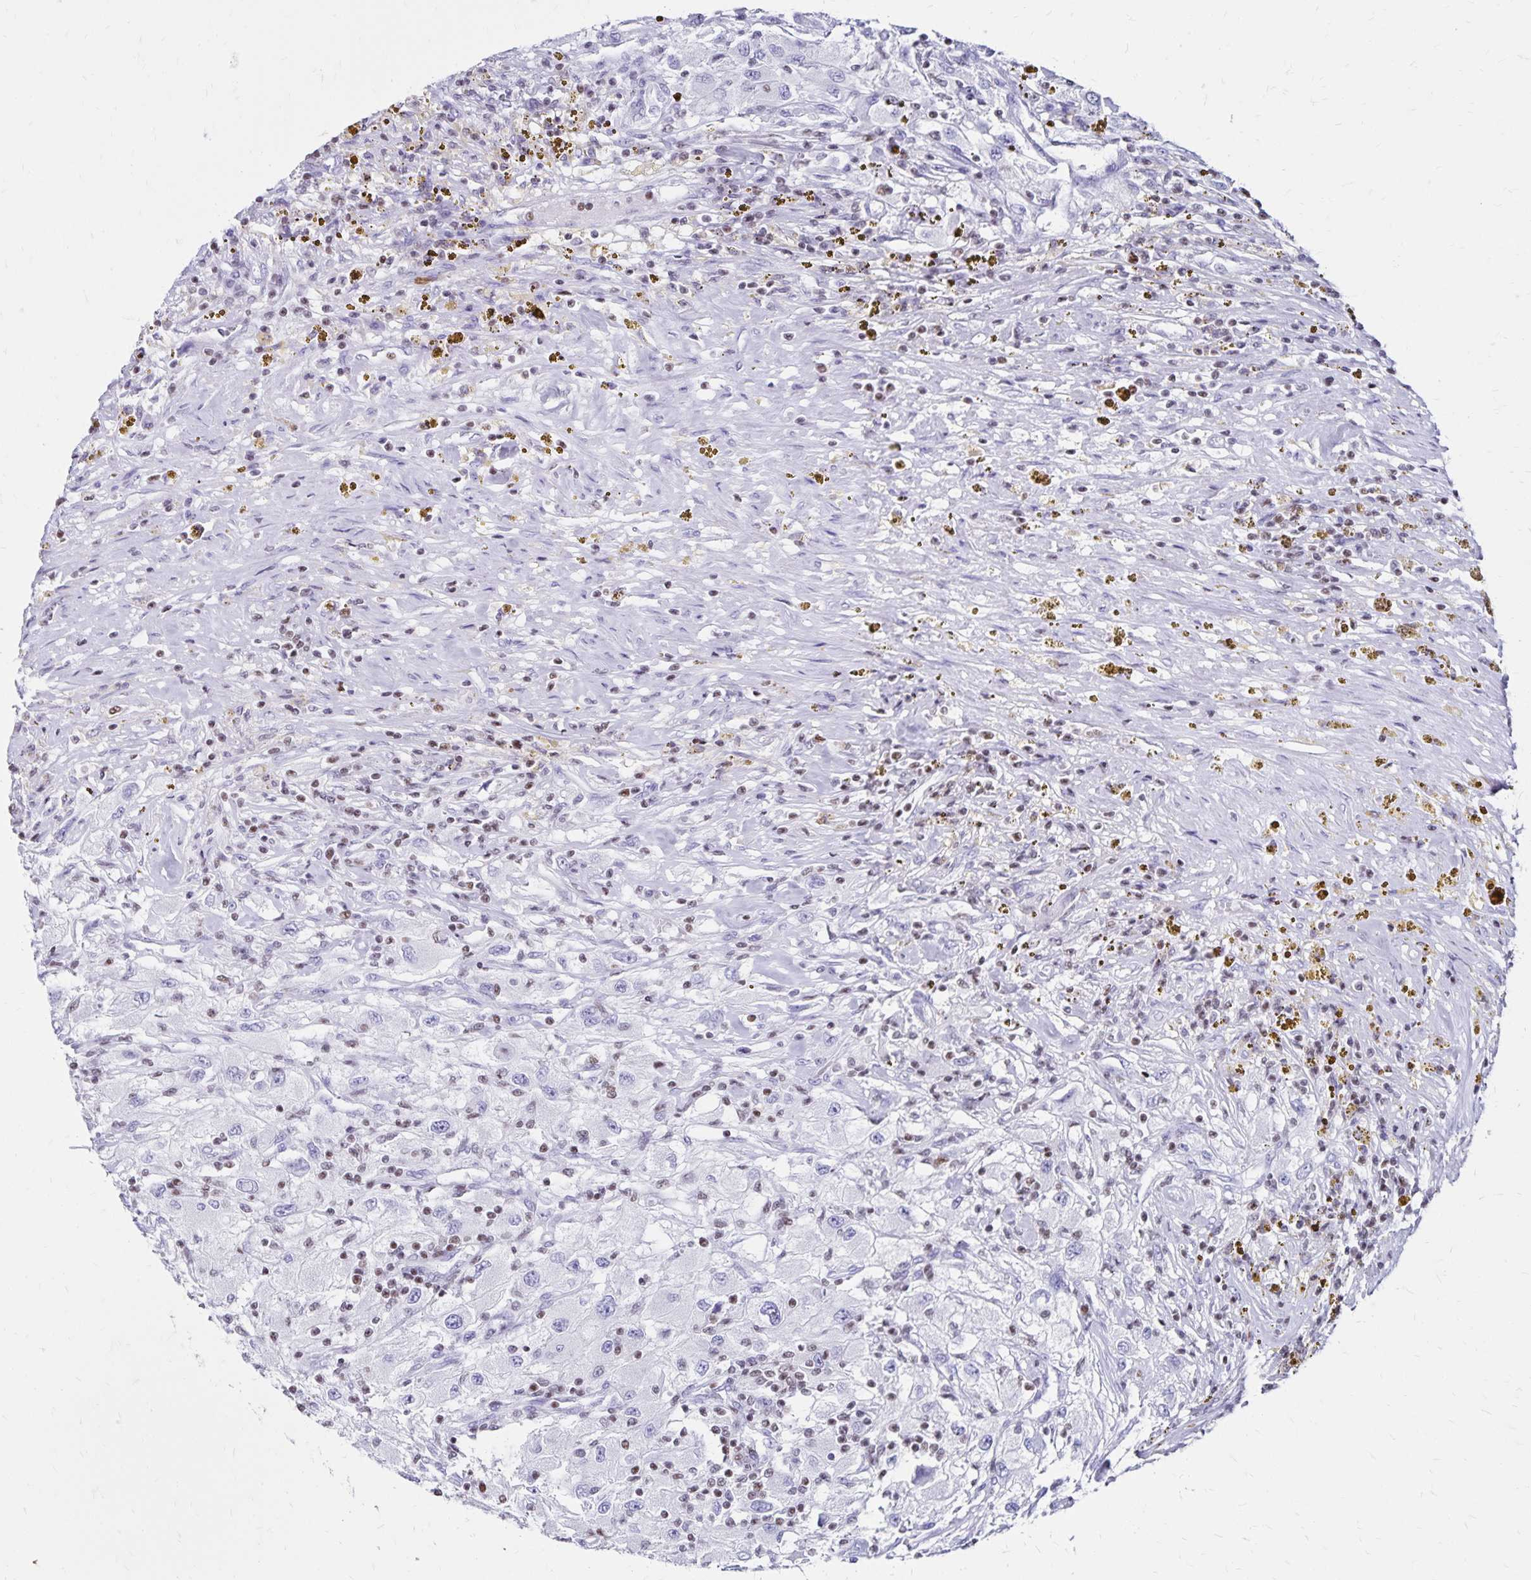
{"staining": {"intensity": "negative", "quantity": "none", "location": "none"}, "tissue": "renal cancer", "cell_type": "Tumor cells", "image_type": "cancer", "snomed": [{"axis": "morphology", "description": "Adenocarcinoma, NOS"}, {"axis": "topography", "description": "Kidney"}], "caption": "This is an immunohistochemistry (IHC) micrograph of human renal cancer. There is no expression in tumor cells.", "gene": "IKZF1", "patient": {"sex": "female", "age": 67}}